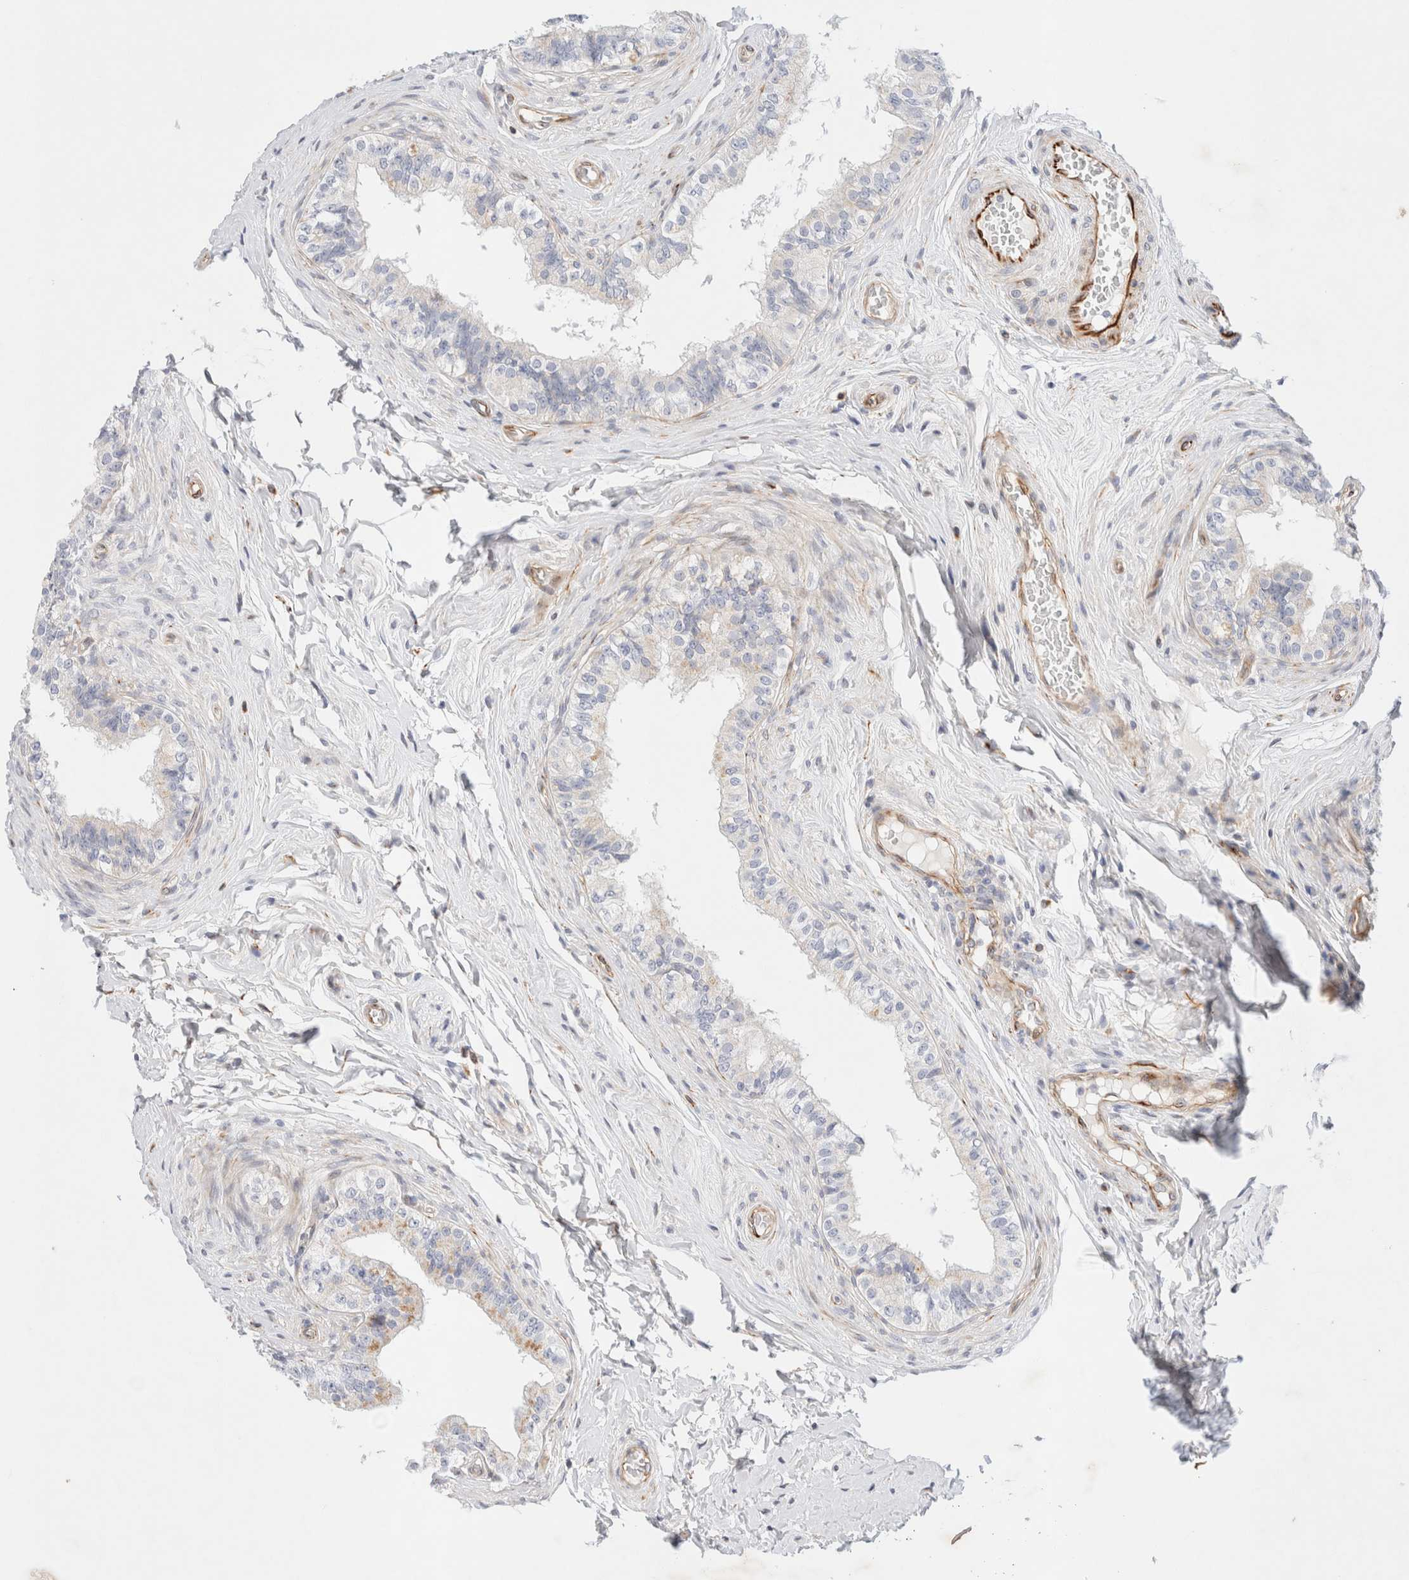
{"staining": {"intensity": "weak", "quantity": "<25%", "location": "cytoplasmic/membranous"}, "tissue": "epididymis", "cell_type": "Glandular cells", "image_type": "normal", "snomed": [{"axis": "morphology", "description": "Normal tissue, NOS"}, {"axis": "topography", "description": "Testis"}, {"axis": "topography", "description": "Epididymis"}], "caption": "High magnification brightfield microscopy of unremarkable epididymis stained with DAB (brown) and counterstained with hematoxylin (blue): glandular cells show no significant expression. Nuclei are stained in blue.", "gene": "SLC25A48", "patient": {"sex": "male", "age": 36}}